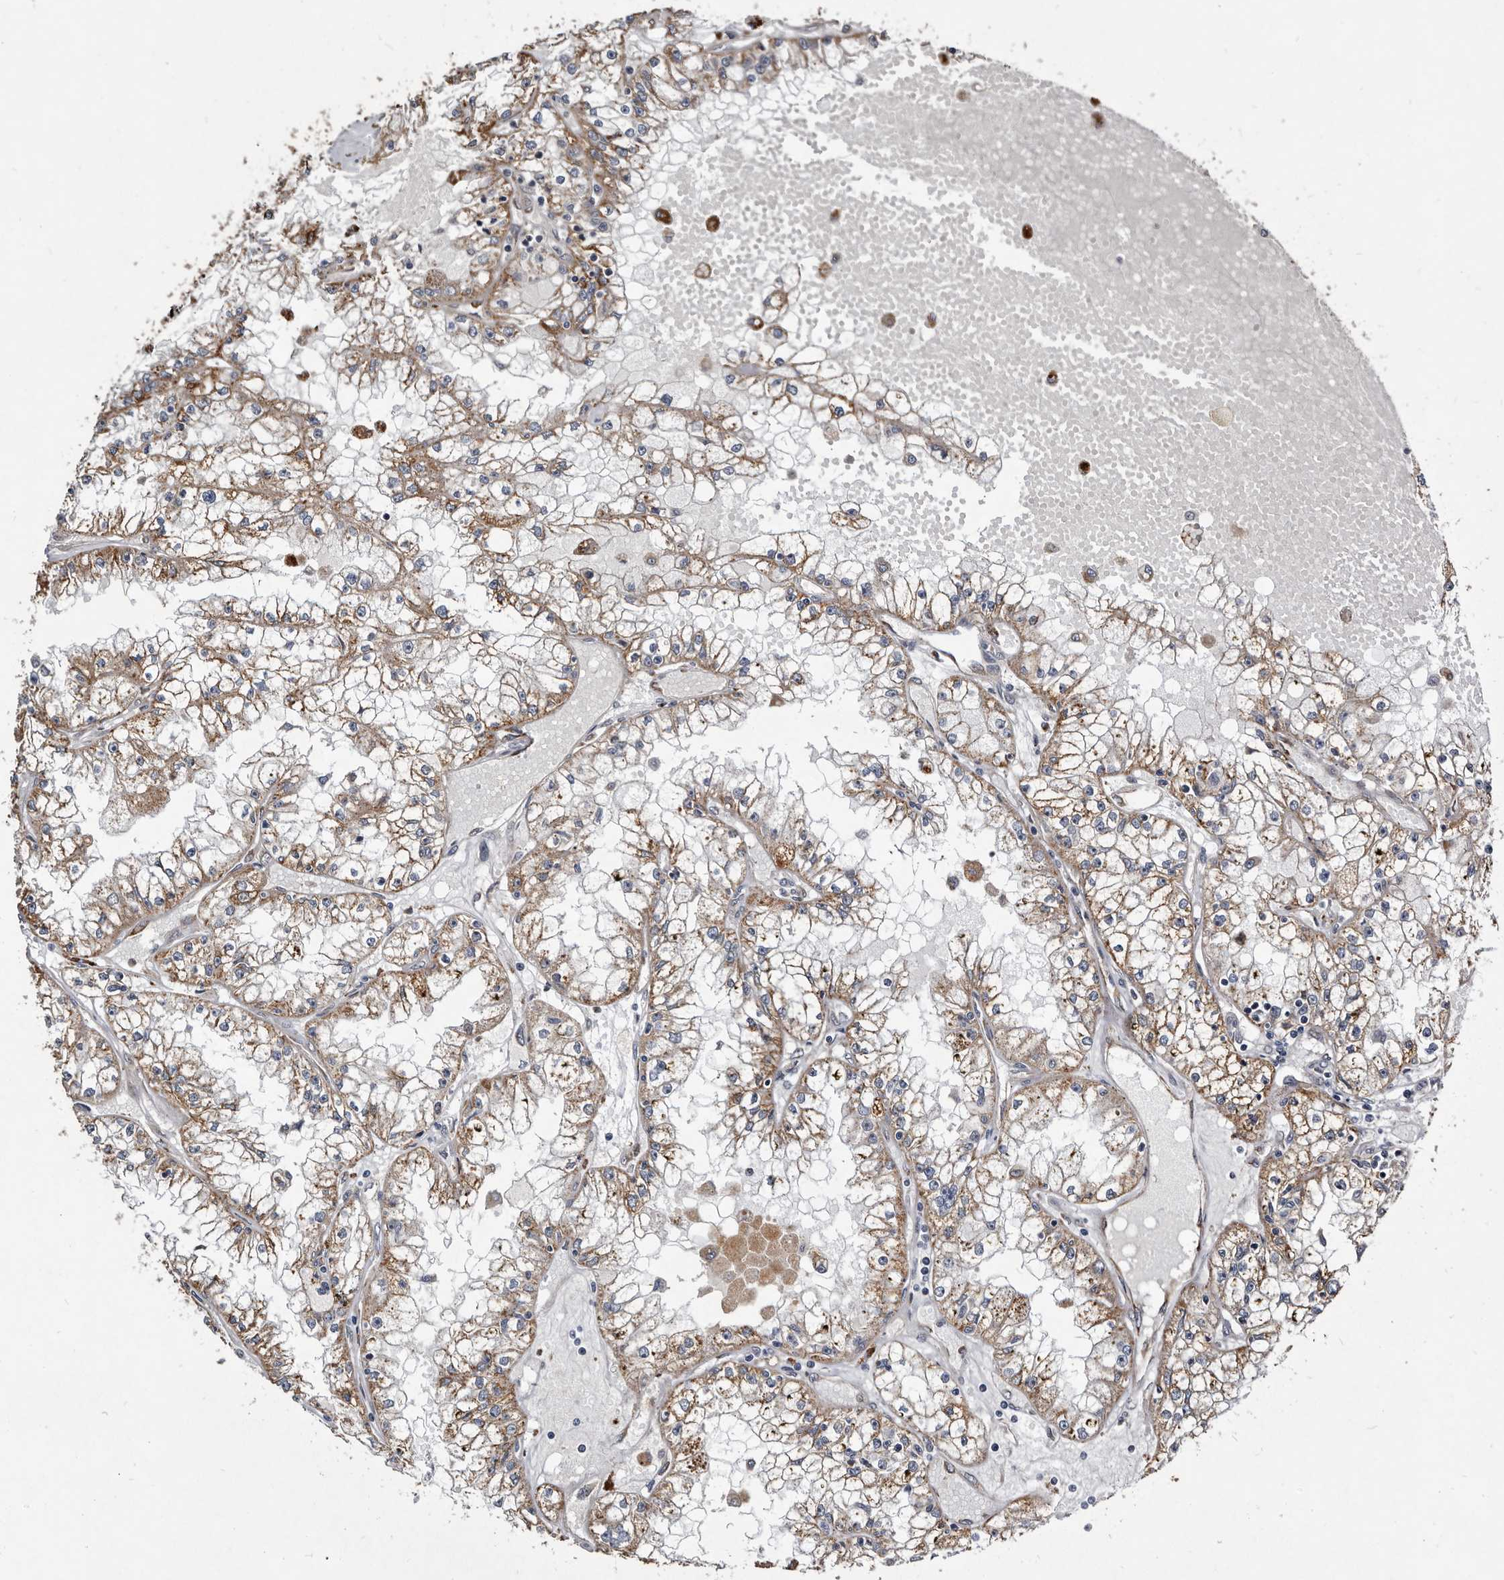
{"staining": {"intensity": "moderate", "quantity": ">75%", "location": "cytoplasmic/membranous"}, "tissue": "renal cancer", "cell_type": "Tumor cells", "image_type": "cancer", "snomed": [{"axis": "morphology", "description": "Adenocarcinoma, NOS"}, {"axis": "topography", "description": "Kidney"}], "caption": "Immunohistochemical staining of human renal adenocarcinoma reveals medium levels of moderate cytoplasmic/membranous staining in approximately >75% of tumor cells.", "gene": "CTSA", "patient": {"sex": "male", "age": 56}}